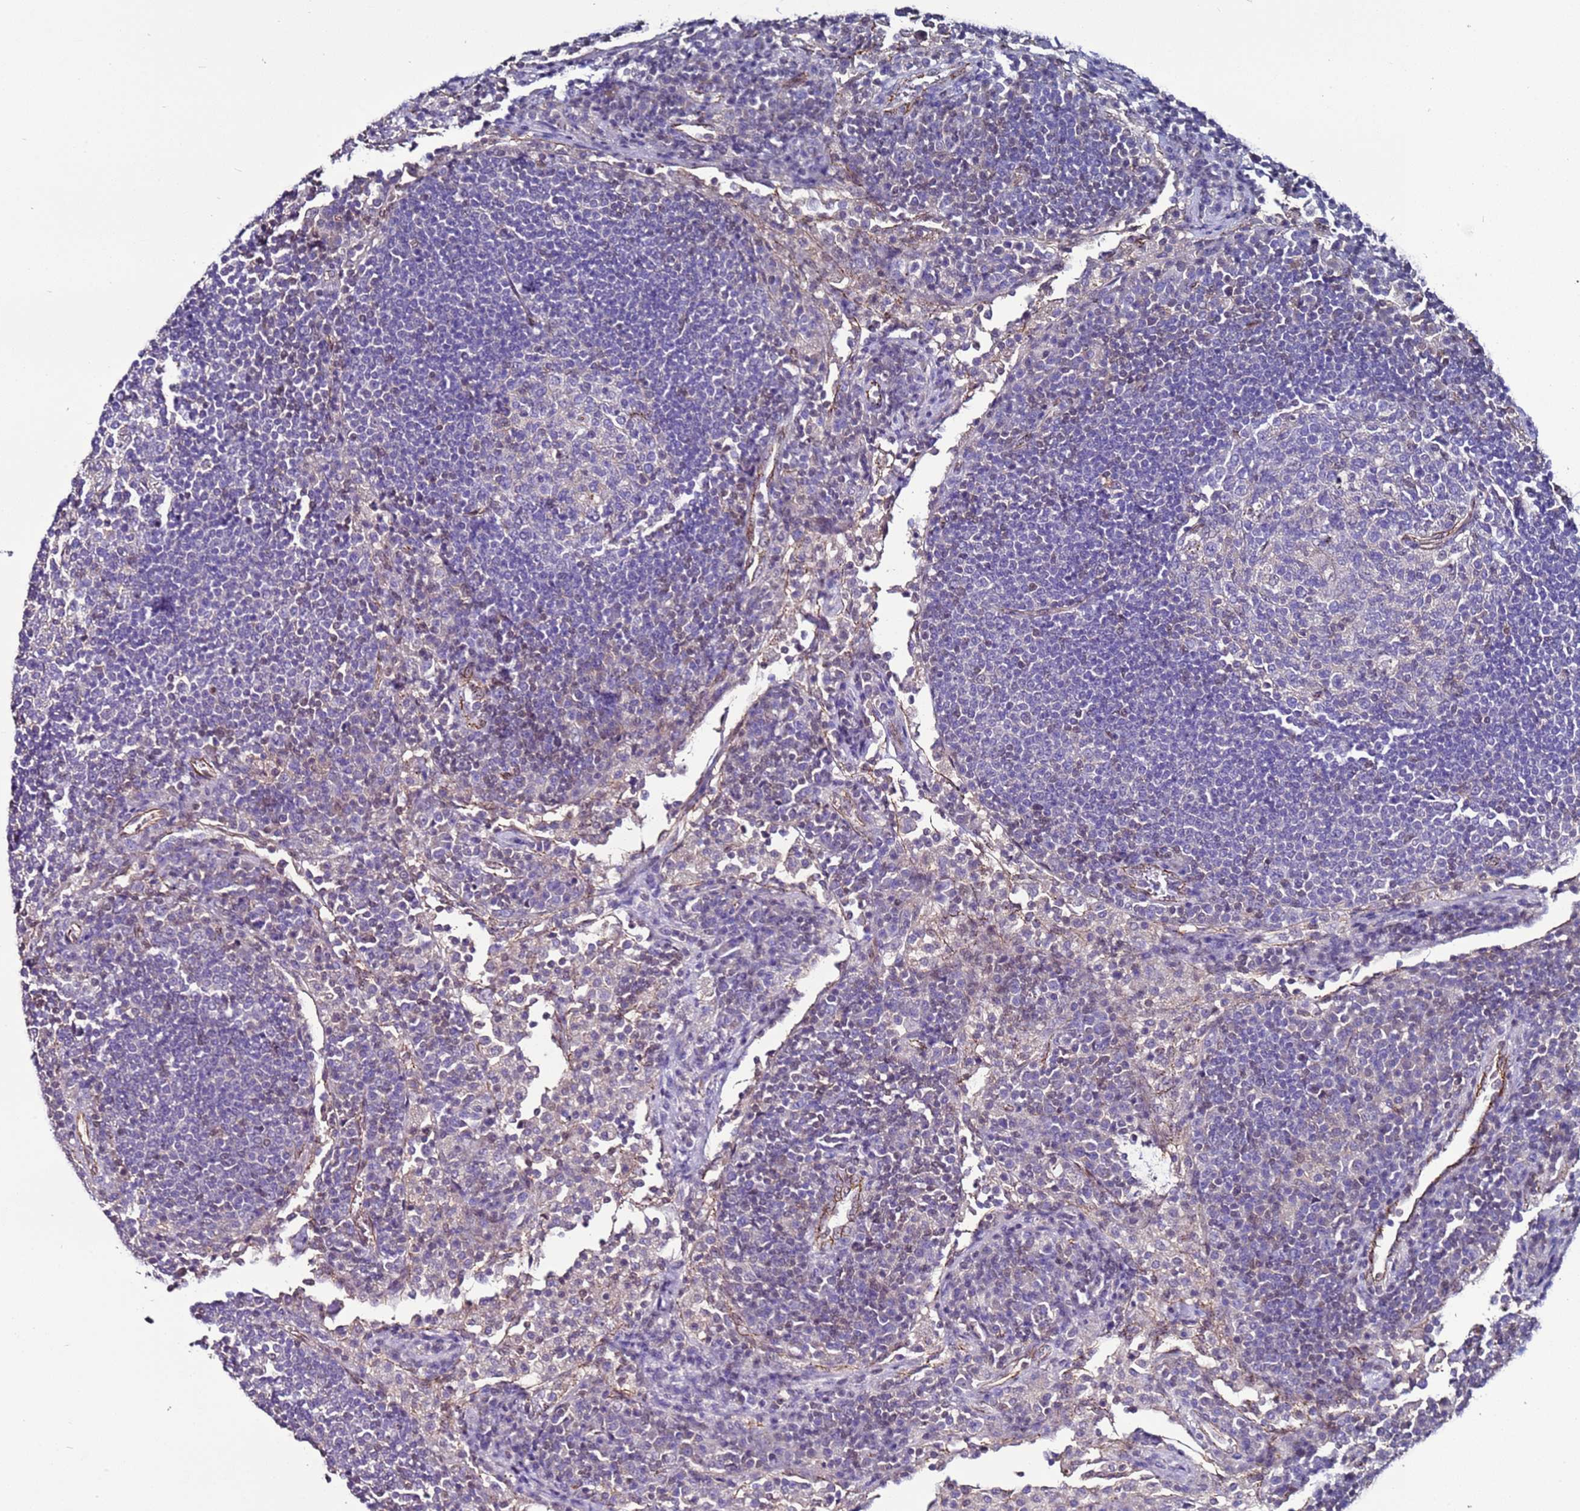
{"staining": {"intensity": "negative", "quantity": "none", "location": "none"}, "tissue": "lymph node", "cell_type": "Germinal center cells", "image_type": "normal", "snomed": [{"axis": "morphology", "description": "Normal tissue, NOS"}, {"axis": "topography", "description": "Lymph node"}], "caption": "Human lymph node stained for a protein using IHC demonstrates no staining in germinal center cells.", "gene": "TENM3", "patient": {"sex": "female", "age": 53}}